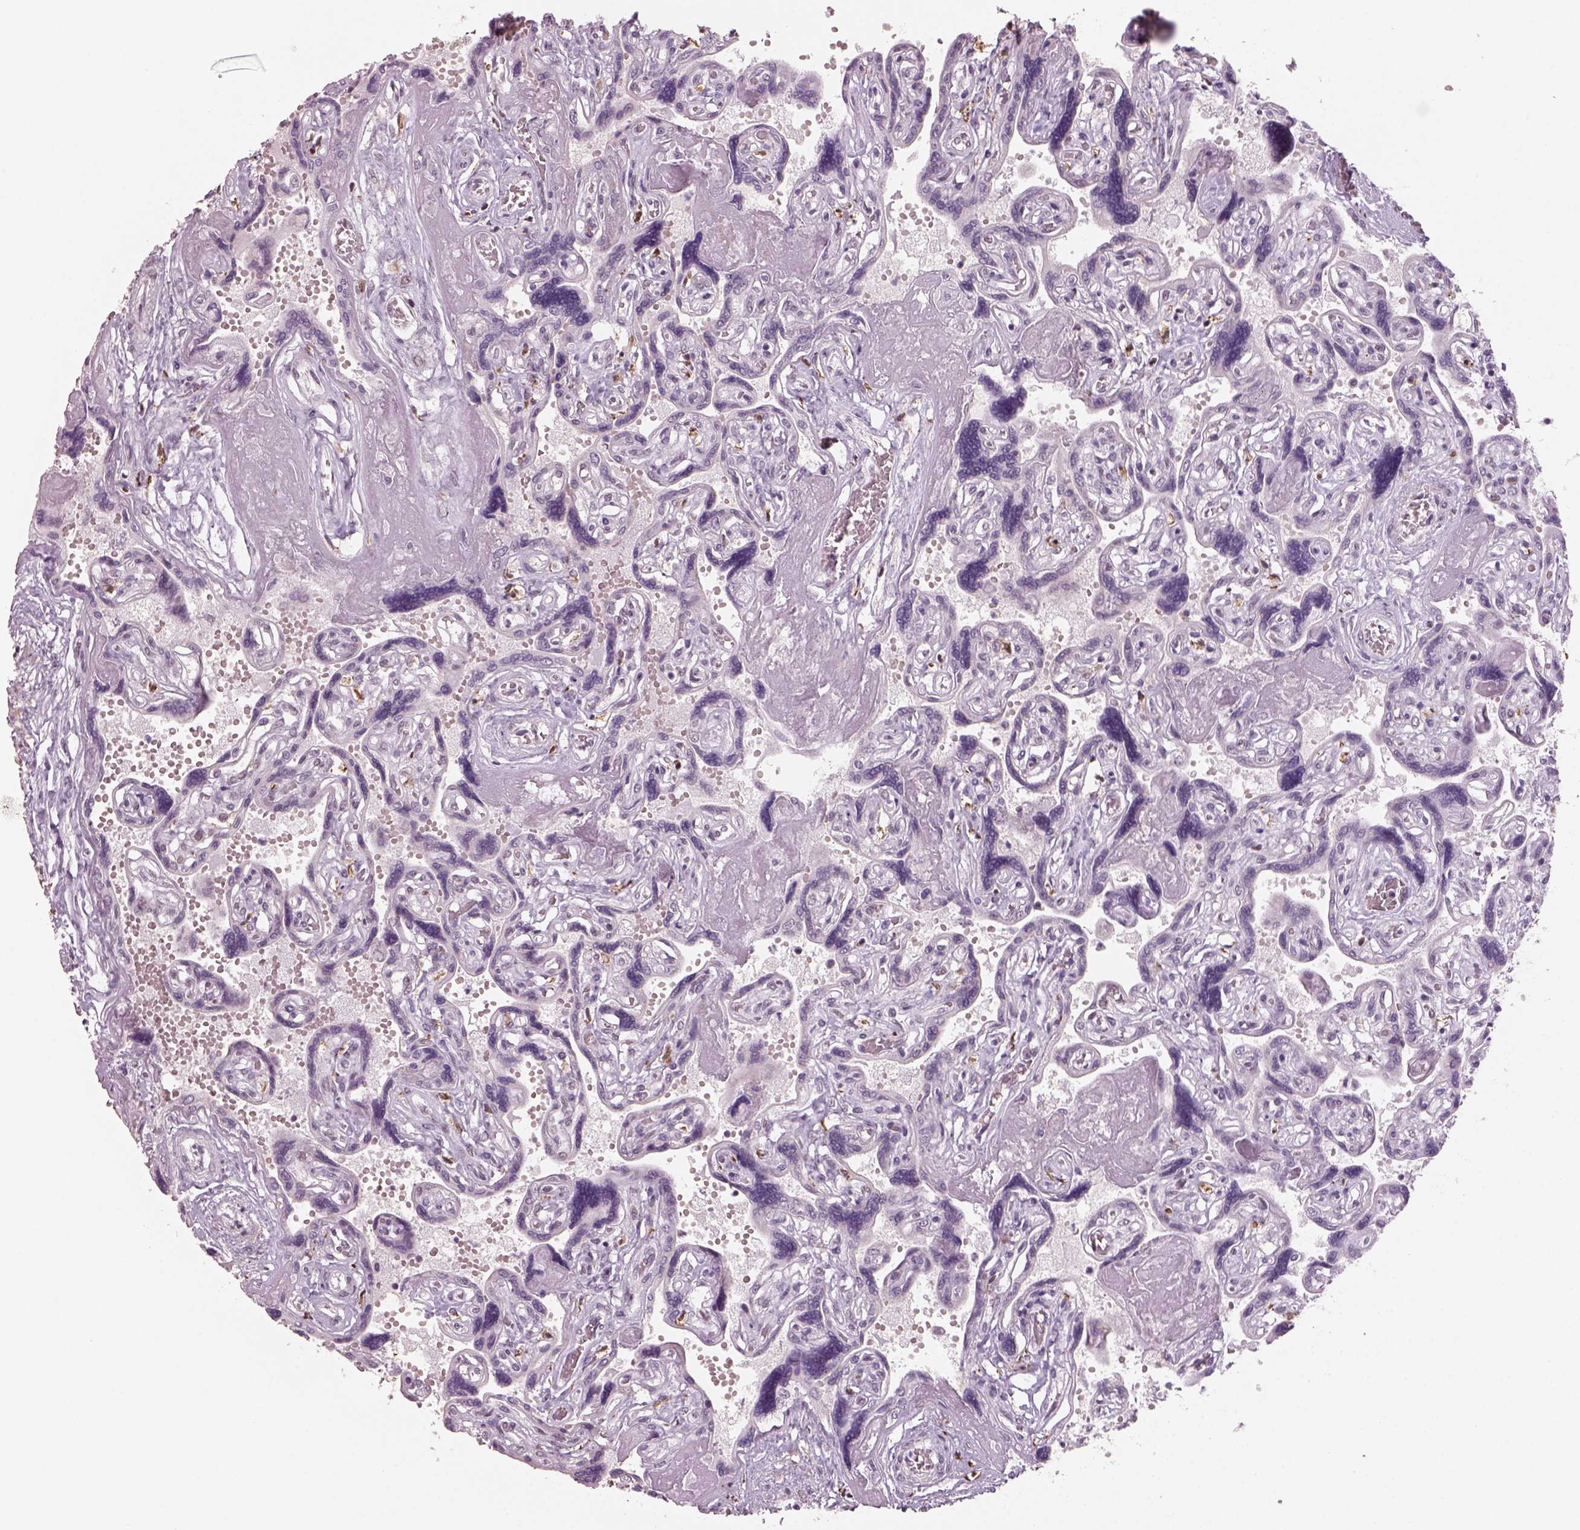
{"staining": {"intensity": "negative", "quantity": "none", "location": "none"}, "tissue": "placenta", "cell_type": "Decidual cells", "image_type": "normal", "snomed": [{"axis": "morphology", "description": "Normal tissue, NOS"}, {"axis": "topography", "description": "Placenta"}], "caption": "Immunohistochemistry histopathology image of benign placenta: human placenta stained with DAB (3,3'-diaminobenzidine) demonstrates no significant protein staining in decidual cells.", "gene": "NAT8B", "patient": {"sex": "female", "age": 32}}